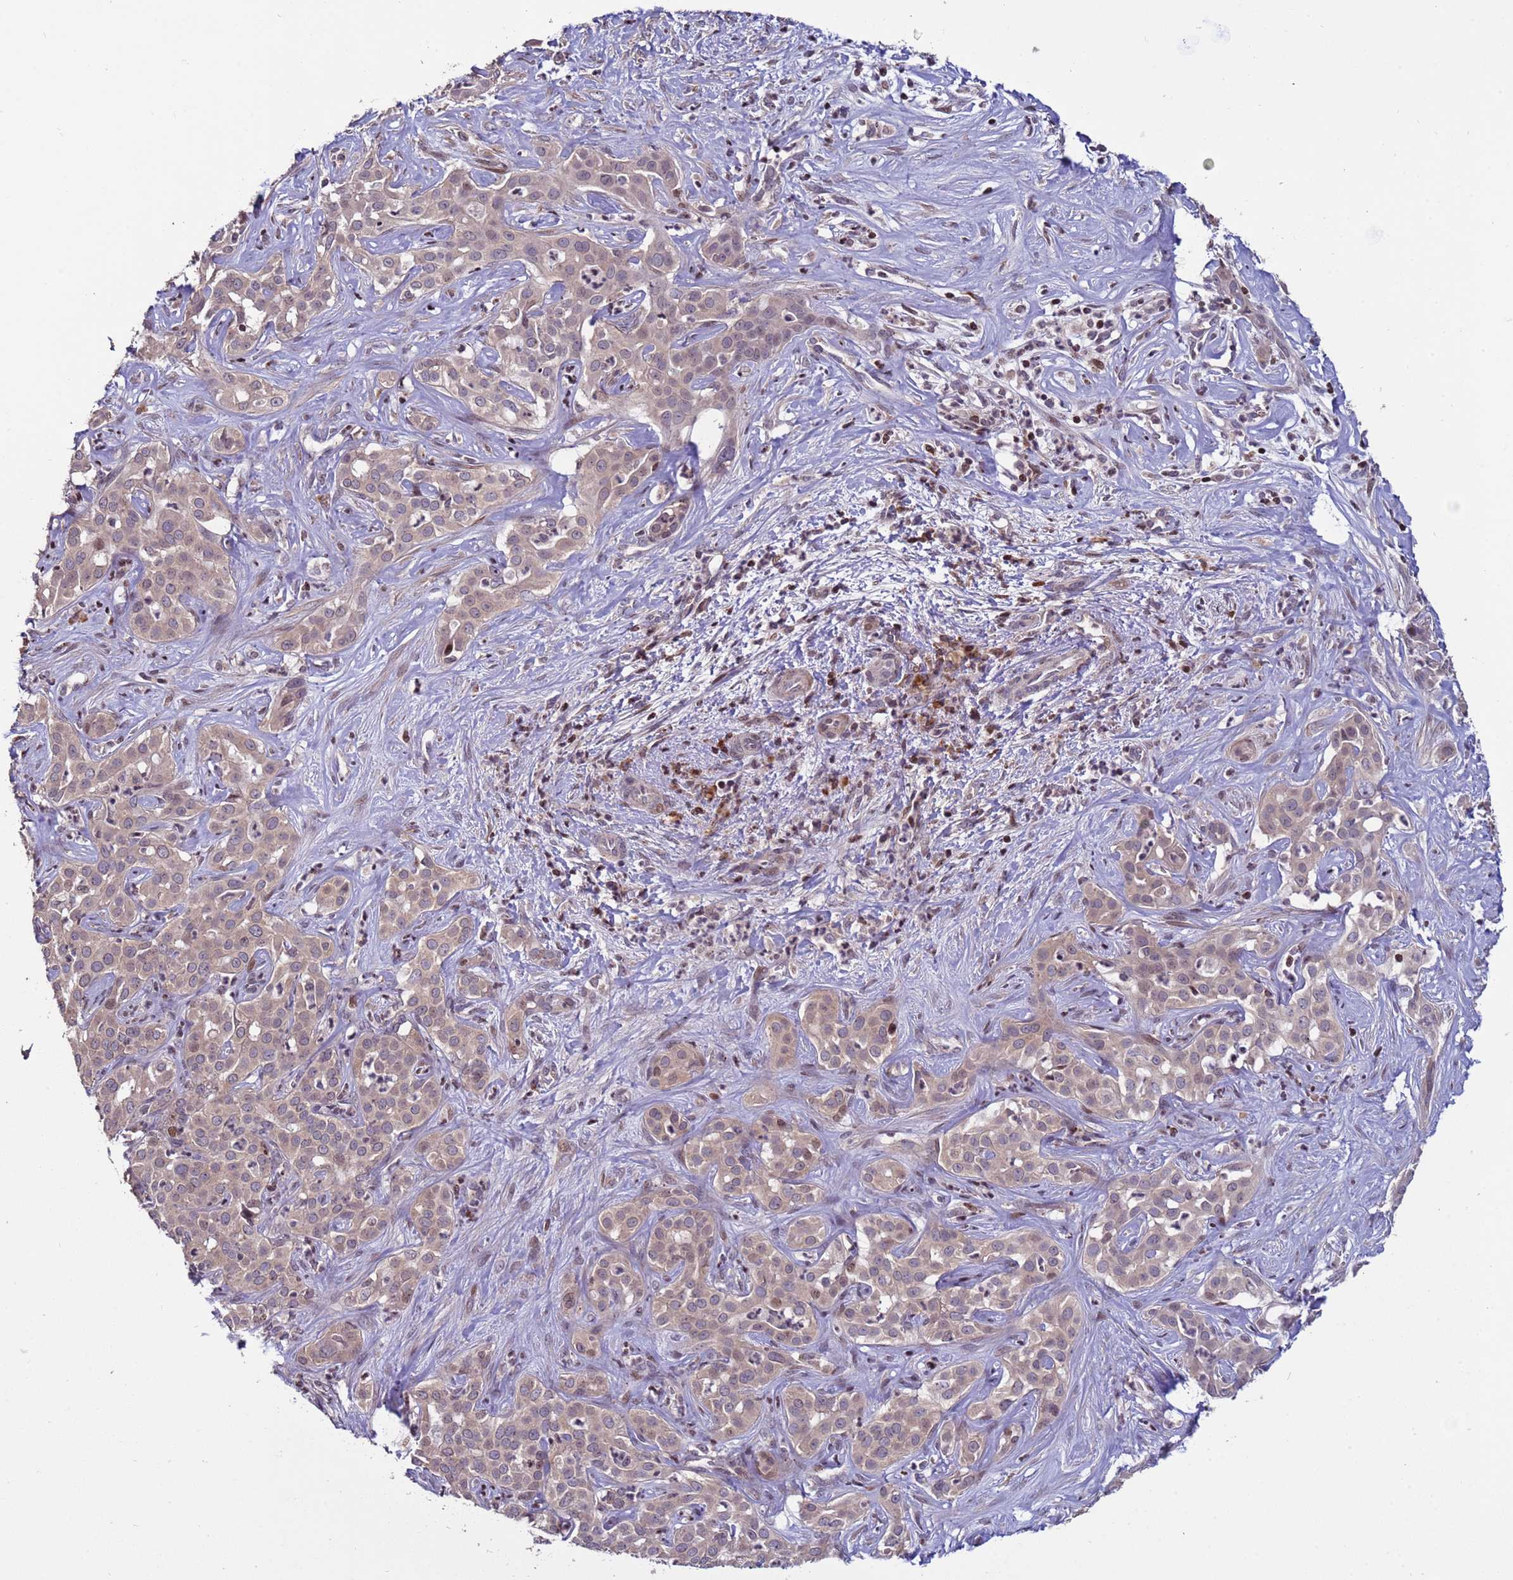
{"staining": {"intensity": "weak", "quantity": ">75%", "location": "cytoplasmic/membranous"}, "tissue": "liver cancer", "cell_type": "Tumor cells", "image_type": "cancer", "snomed": [{"axis": "morphology", "description": "Cholangiocarcinoma"}, {"axis": "topography", "description": "Liver"}], "caption": "Immunohistochemistry histopathology image of neoplastic tissue: human cholangiocarcinoma (liver) stained using immunohistochemistry demonstrates low levels of weak protein expression localized specifically in the cytoplasmic/membranous of tumor cells, appearing as a cytoplasmic/membranous brown color.", "gene": "HGH1", "patient": {"sex": "male", "age": 67}}